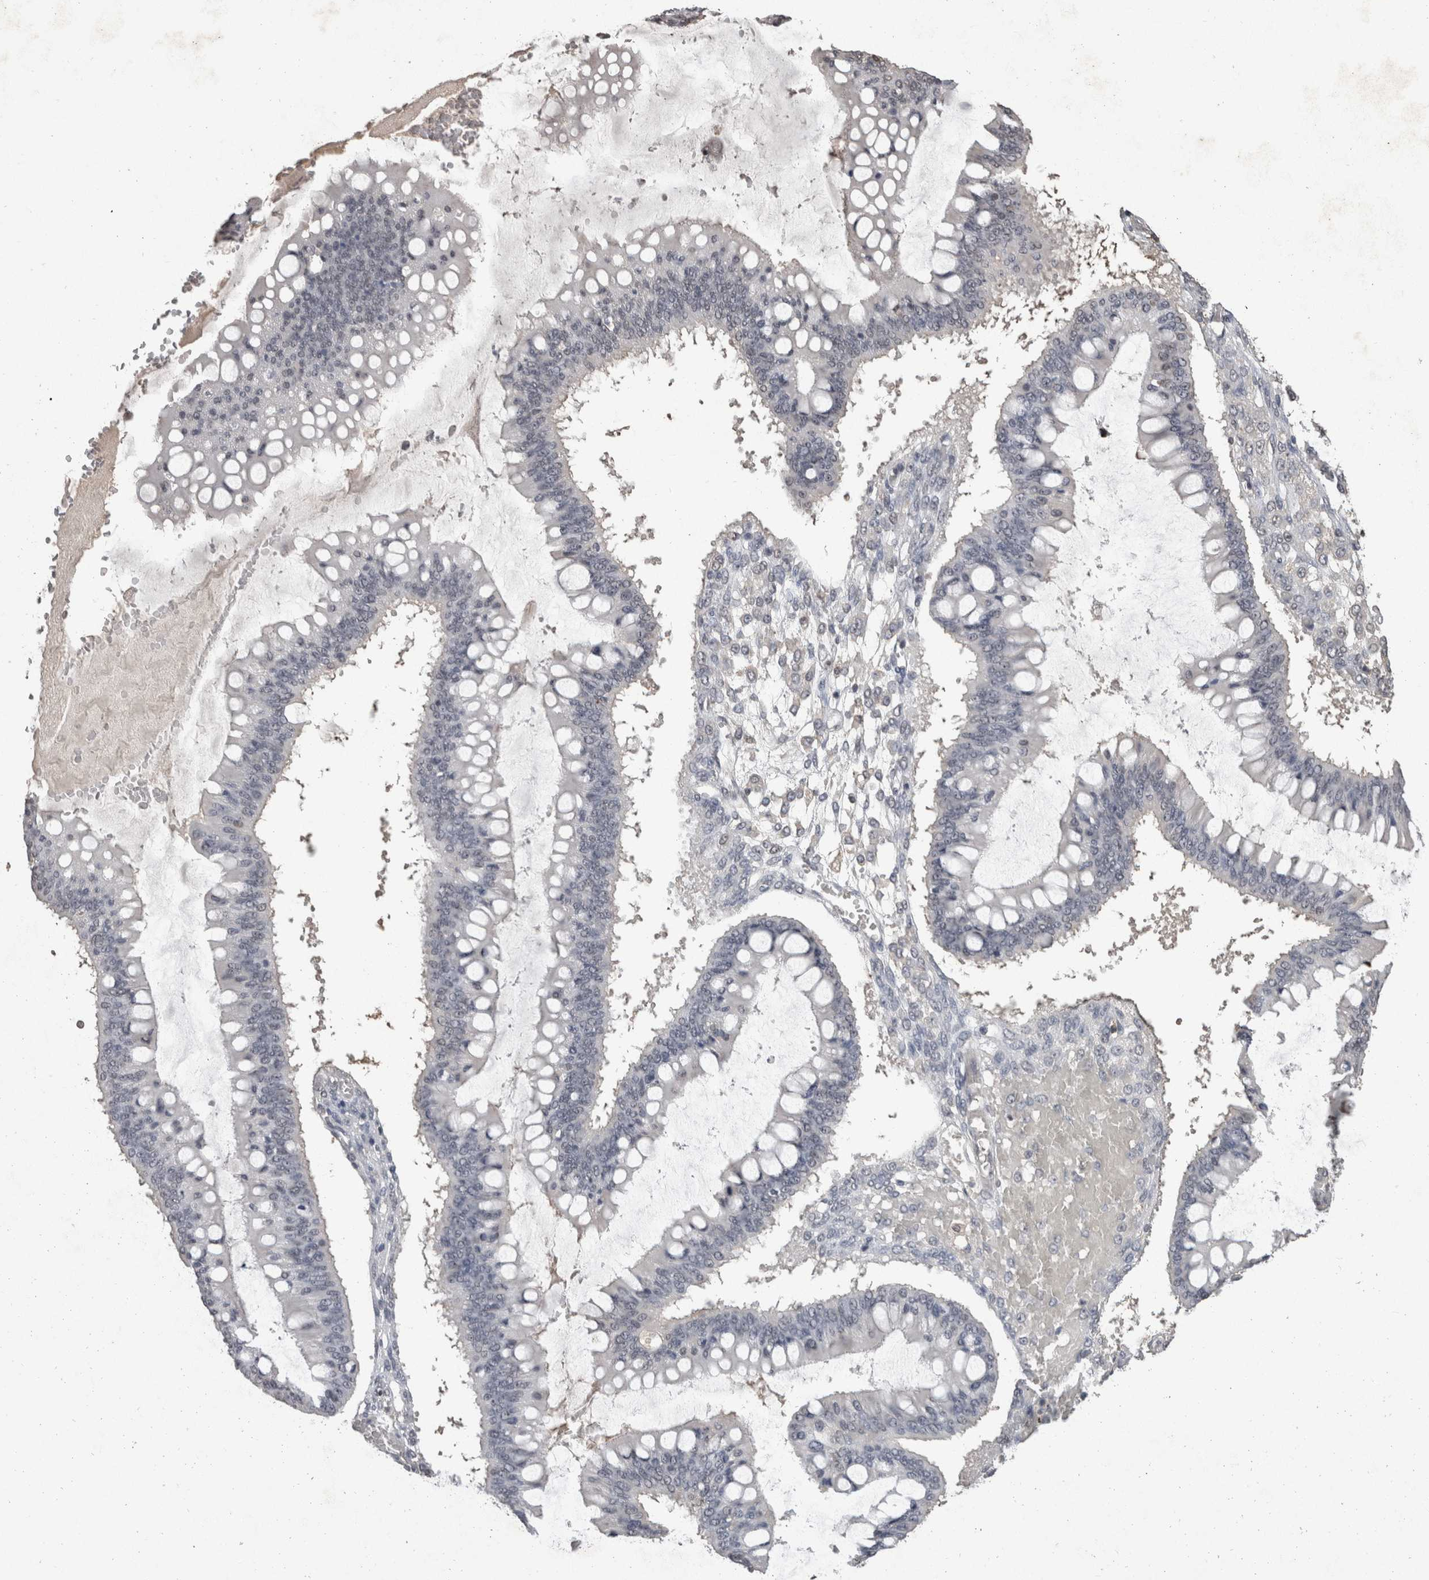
{"staining": {"intensity": "negative", "quantity": "none", "location": "none"}, "tissue": "ovarian cancer", "cell_type": "Tumor cells", "image_type": "cancer", "snomed": [{"axis": "morphology", "description": "Cystadenocarcinoma, mucinous, NOS"}, {"axis": "topography", "description": "Ovary"}], "caption": "A high-resolution micrograph shows immunohistochemistry (IHC) staining of ovarian cancer, which exhibits no significant staining in tumor cells.", "gene": "DDX17", "patient": {"sex": "female", "age": 73}}